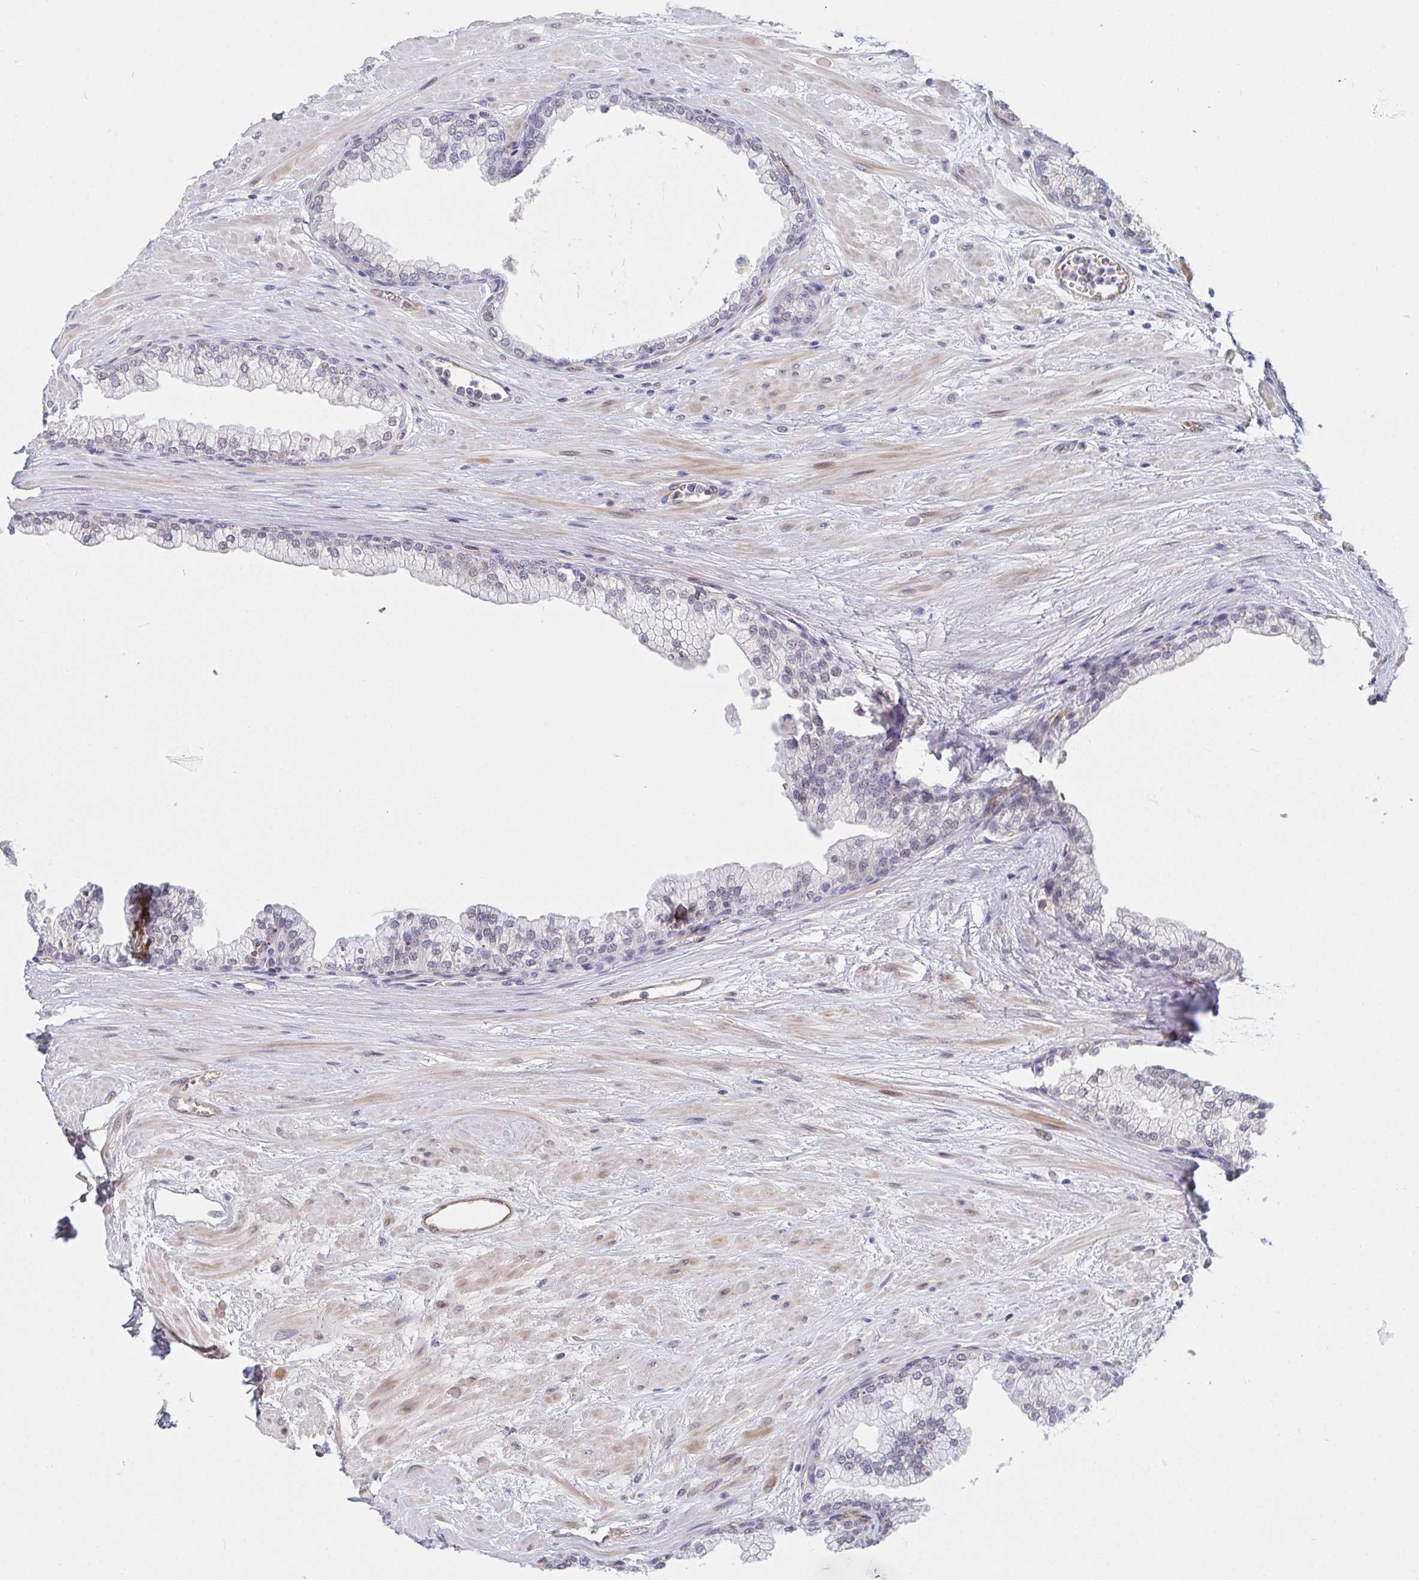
{"staining": {"intensity": "weak", "quantity": "<25%", "location": "nuclear"}, "tissue": "prostate", "cell_type": "Glandular cells", "image_type": "normal", "snomed": [{"axis": "morphology", "description": "Normal tissue, NOS"}, {"axis": "topography", "description": "Prostate"}, {"axis": "topography", "description": "Peripheral nerve tissue"}], "caption": "An immunohistochemistry image of benign prostate is shown. There is no staining in glandular cells of prostate.", "gene": "DSCAML1", "patient": {"sex": "male", "age": 61}}